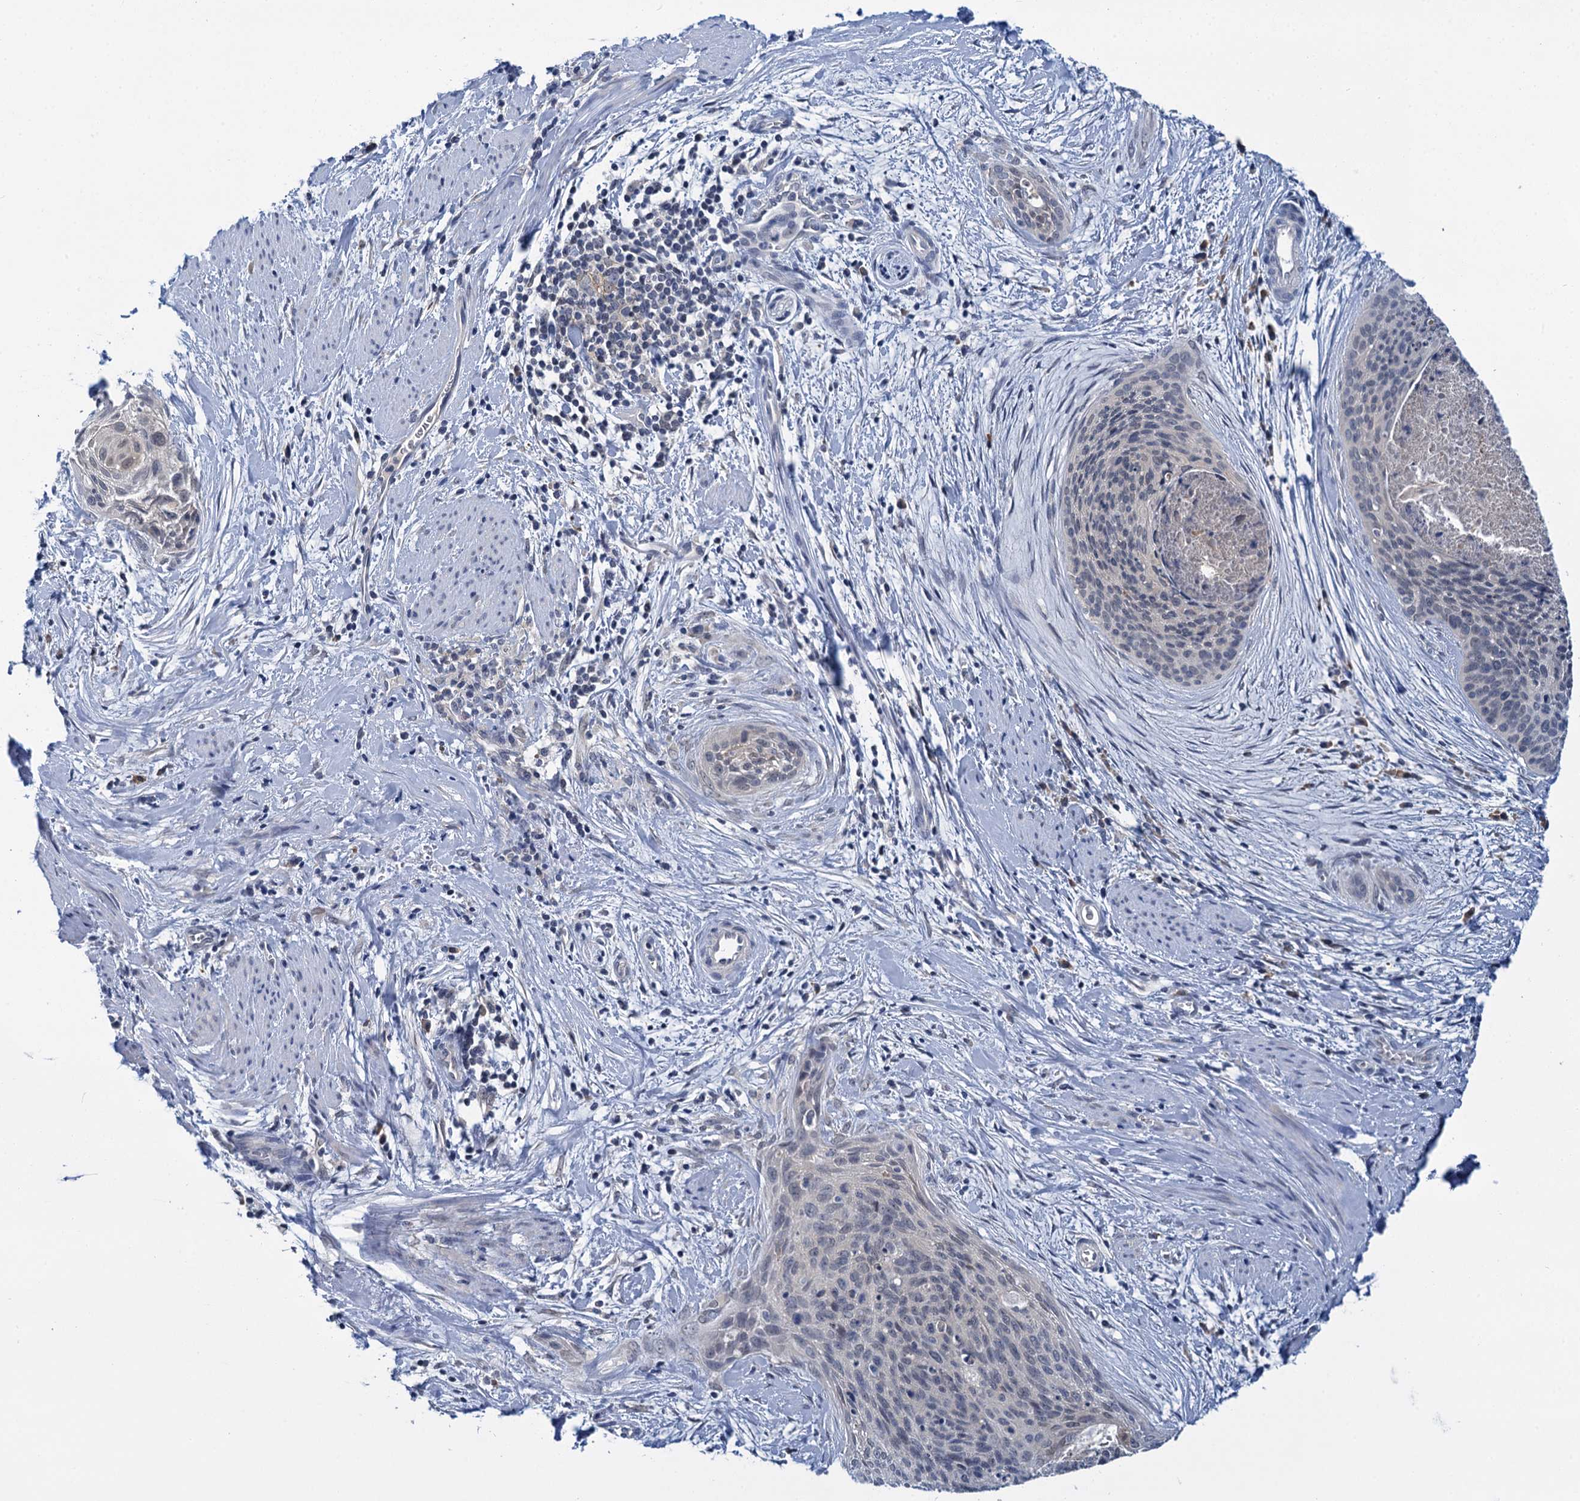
{"staining": {"intensity": "negative", "quantity": "none", "location": "none"}, "tissue": "cervical cancer", "cell_type": "Tumor cells", "image_type": "cancer", "snomed": [{"axis": "morphology", "description": "Squamous cell carcinoma, NOS"}, {"axis": "topography", "description": "Cervix"}], "caption": "This is a micrograph of immunohistochemistry (IHC) staining of cervical cancer (squamous cell carcinoma), which shows no staining in tumor cells.", "gene": "ANKRD42", "patient": {"sex": "female", "age": 55}}